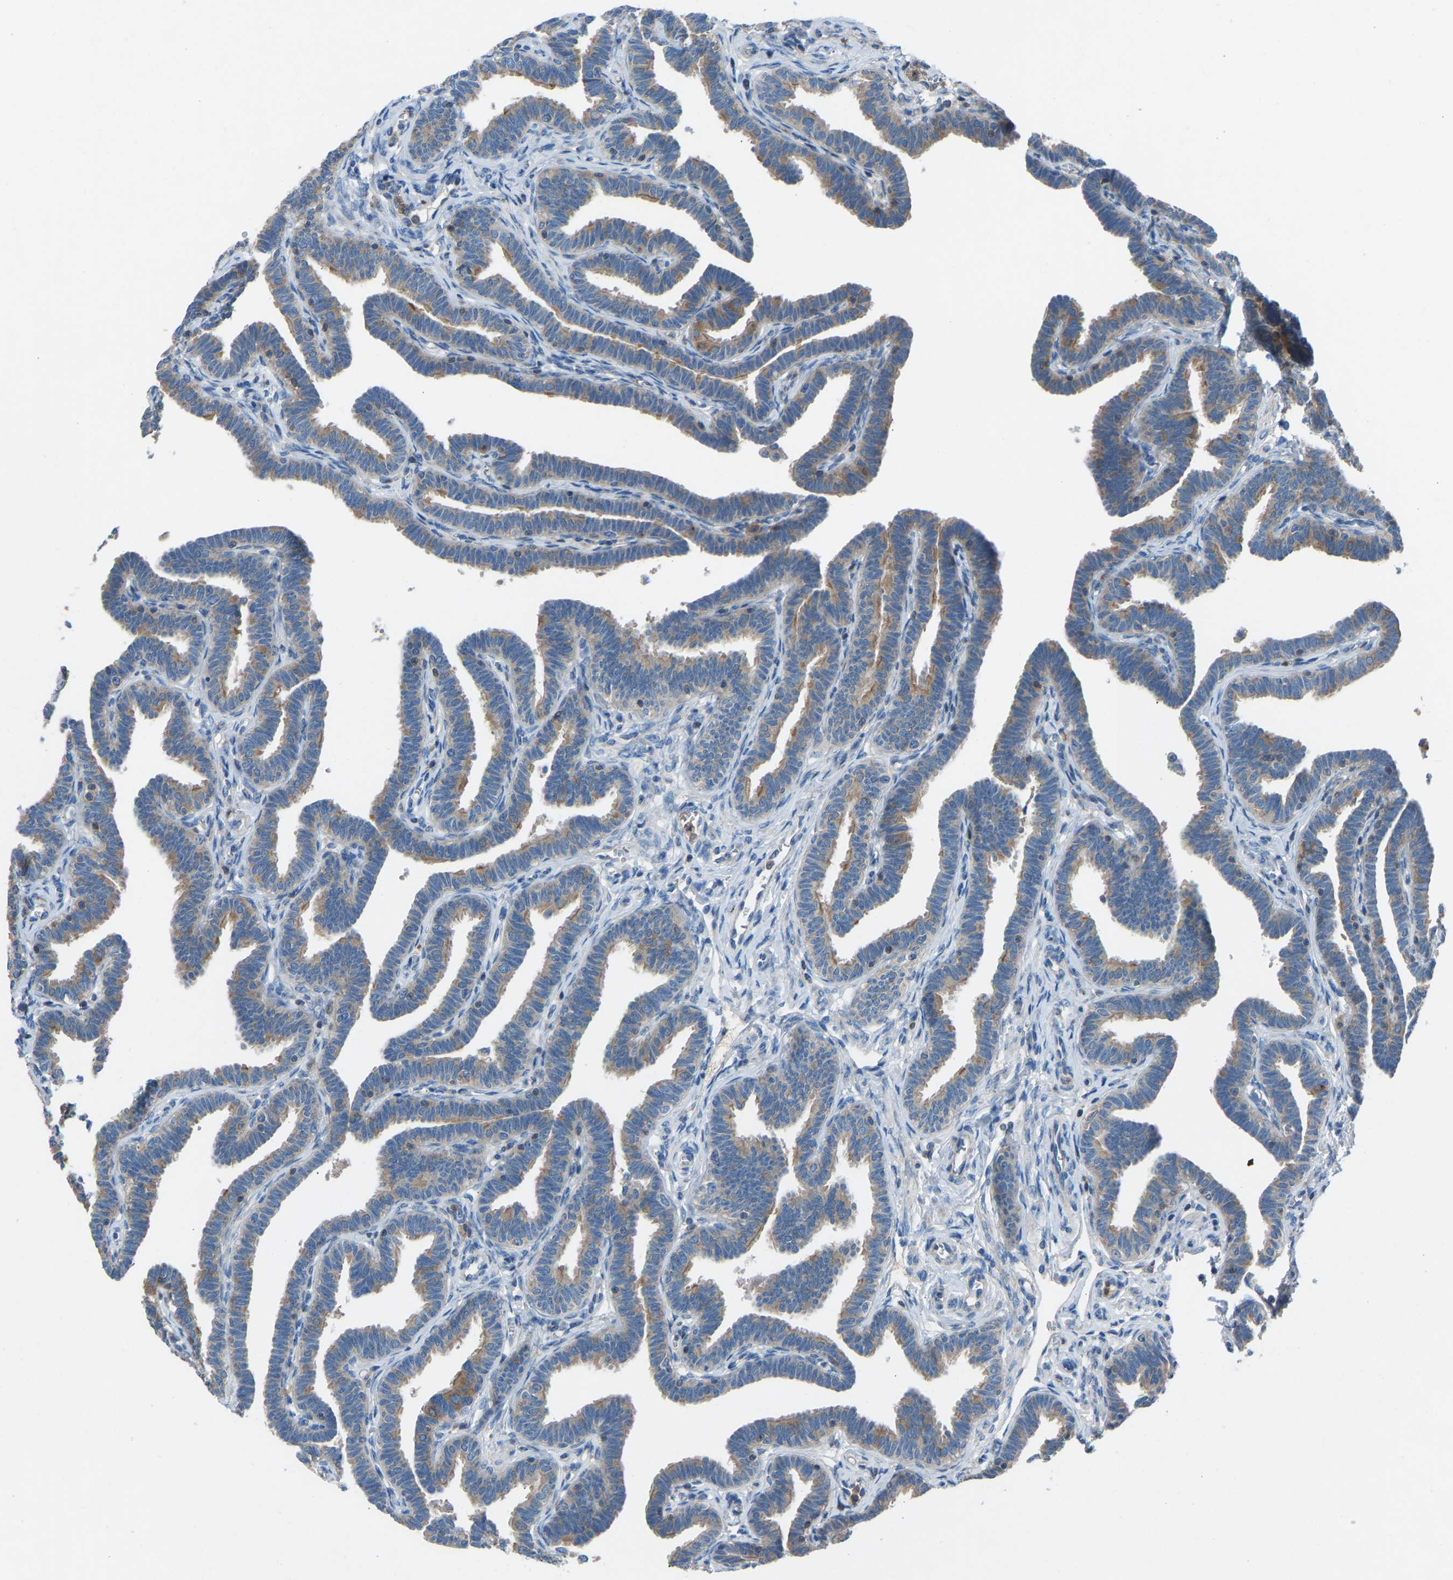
{"staining": {"intensity": "weak", "quantity": ">75%", "location": "cytoplasmic/membranous"}, "tissue": "fallopian tube", "cell_type": "Glandular cells", "image_type": "normal", "snomed": [{"axis": "morphology", "description": "Normal tissue, NOS"}, {"axis": "topography", "description": "Fallopian tube"}, {"axis": "topography", "description": "Ovary"}], "caption": "Immunohistochemical staining of normal human fallopian tube exhibits low levels of weak cytoplasmic/membranous positivity in about >75% of glandular cells.", "gene": "GRK6", "patient": {"sex": "female", "age": 23}}